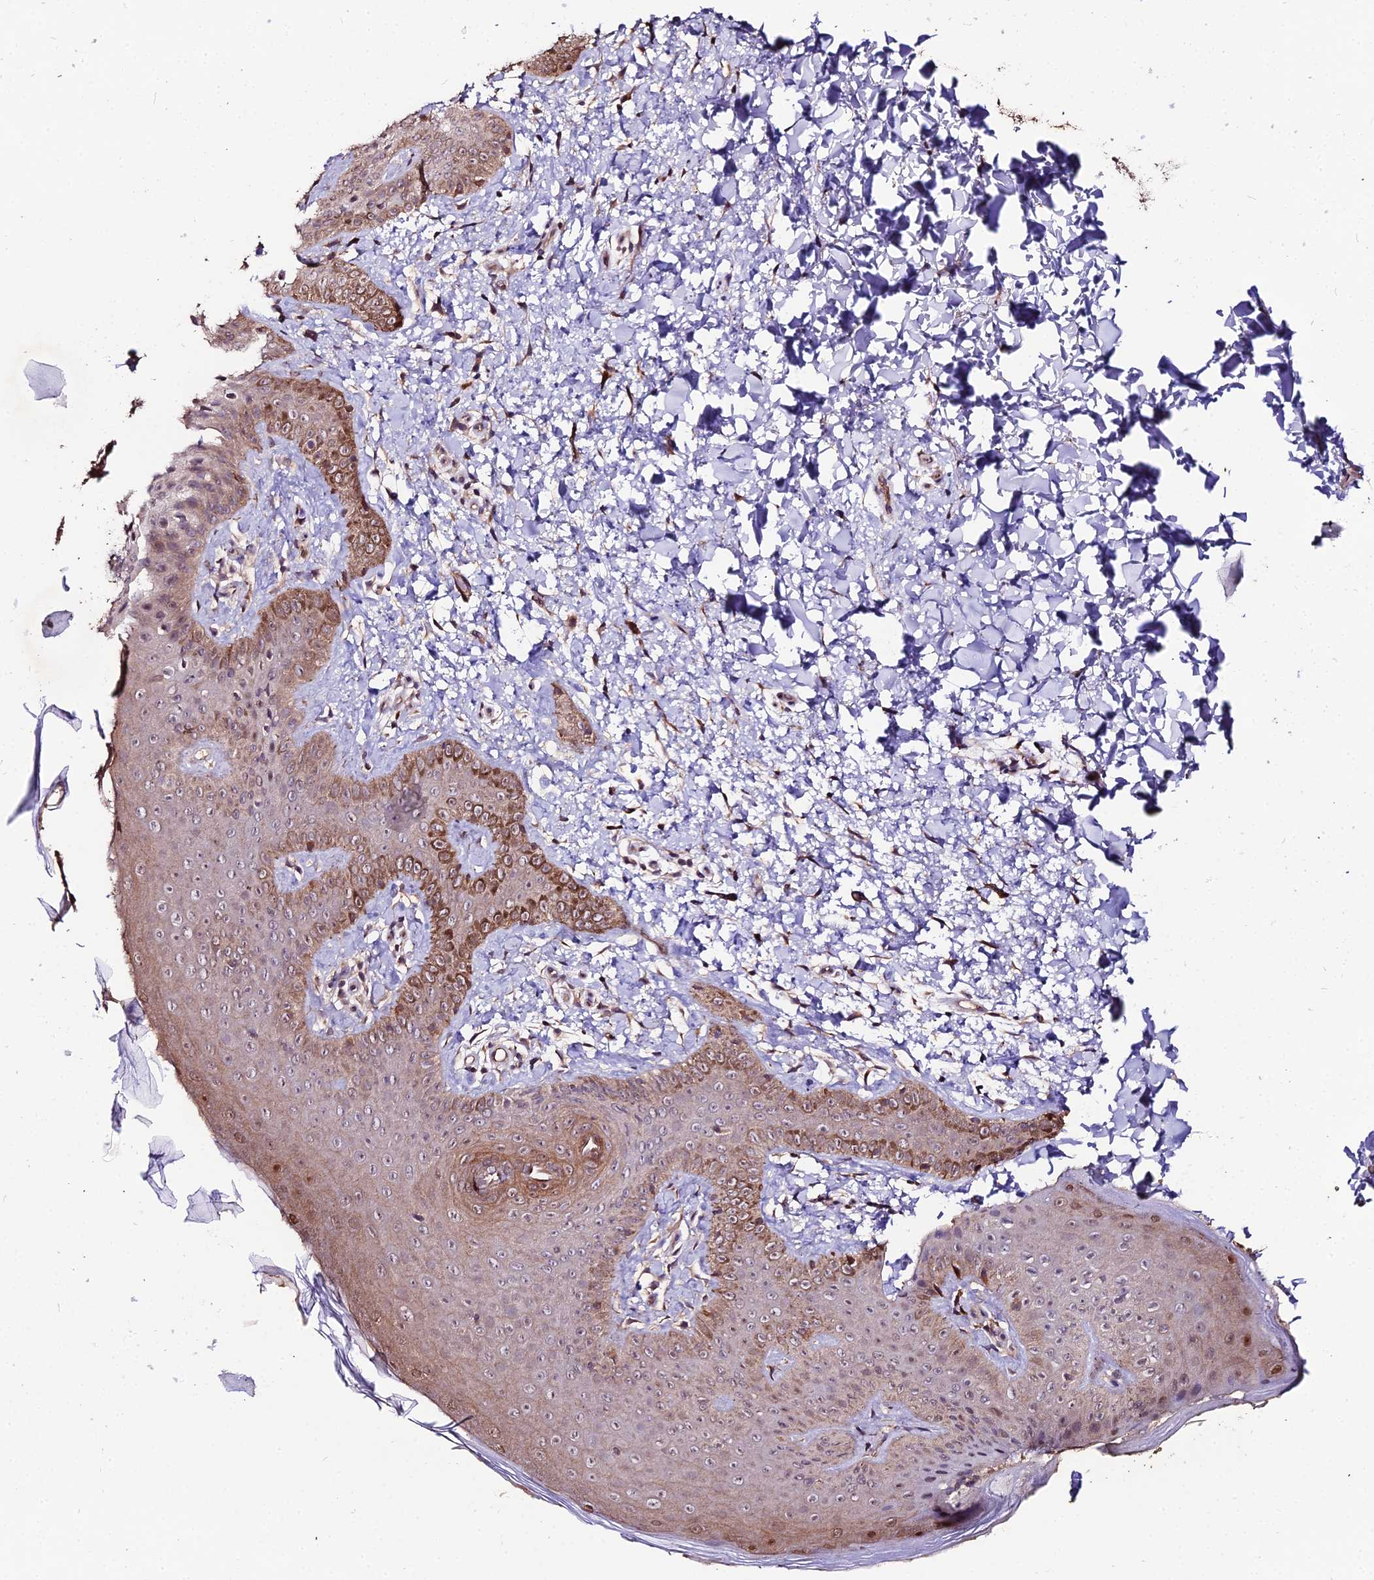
{"staining": {"intensity": "moderate", "quantity": "25%-75%", "location": "cytoplasmic/membranous,nuclear"}, "tissue": "skin", "cell_type": "Epidermal cells", "image_type": "normal", "snomed": [{"axis": "morphology", "description": "Normal tissue, NOS"}, {"axis": "morphology", "description": "Neoplasm, malignant, NOS"}, {"axis": "topography", "description": "Anal"}], "caption": "An immunohistochemistry histopathology image of unremarkable tissue is shown. Protein staining in brown highlights moderate cytoplasmic/membranous,nuclear positivity in skin within epidermal cells.", "gene": "ZDBF2", "patient": {"sex": "male", "age": 47}}